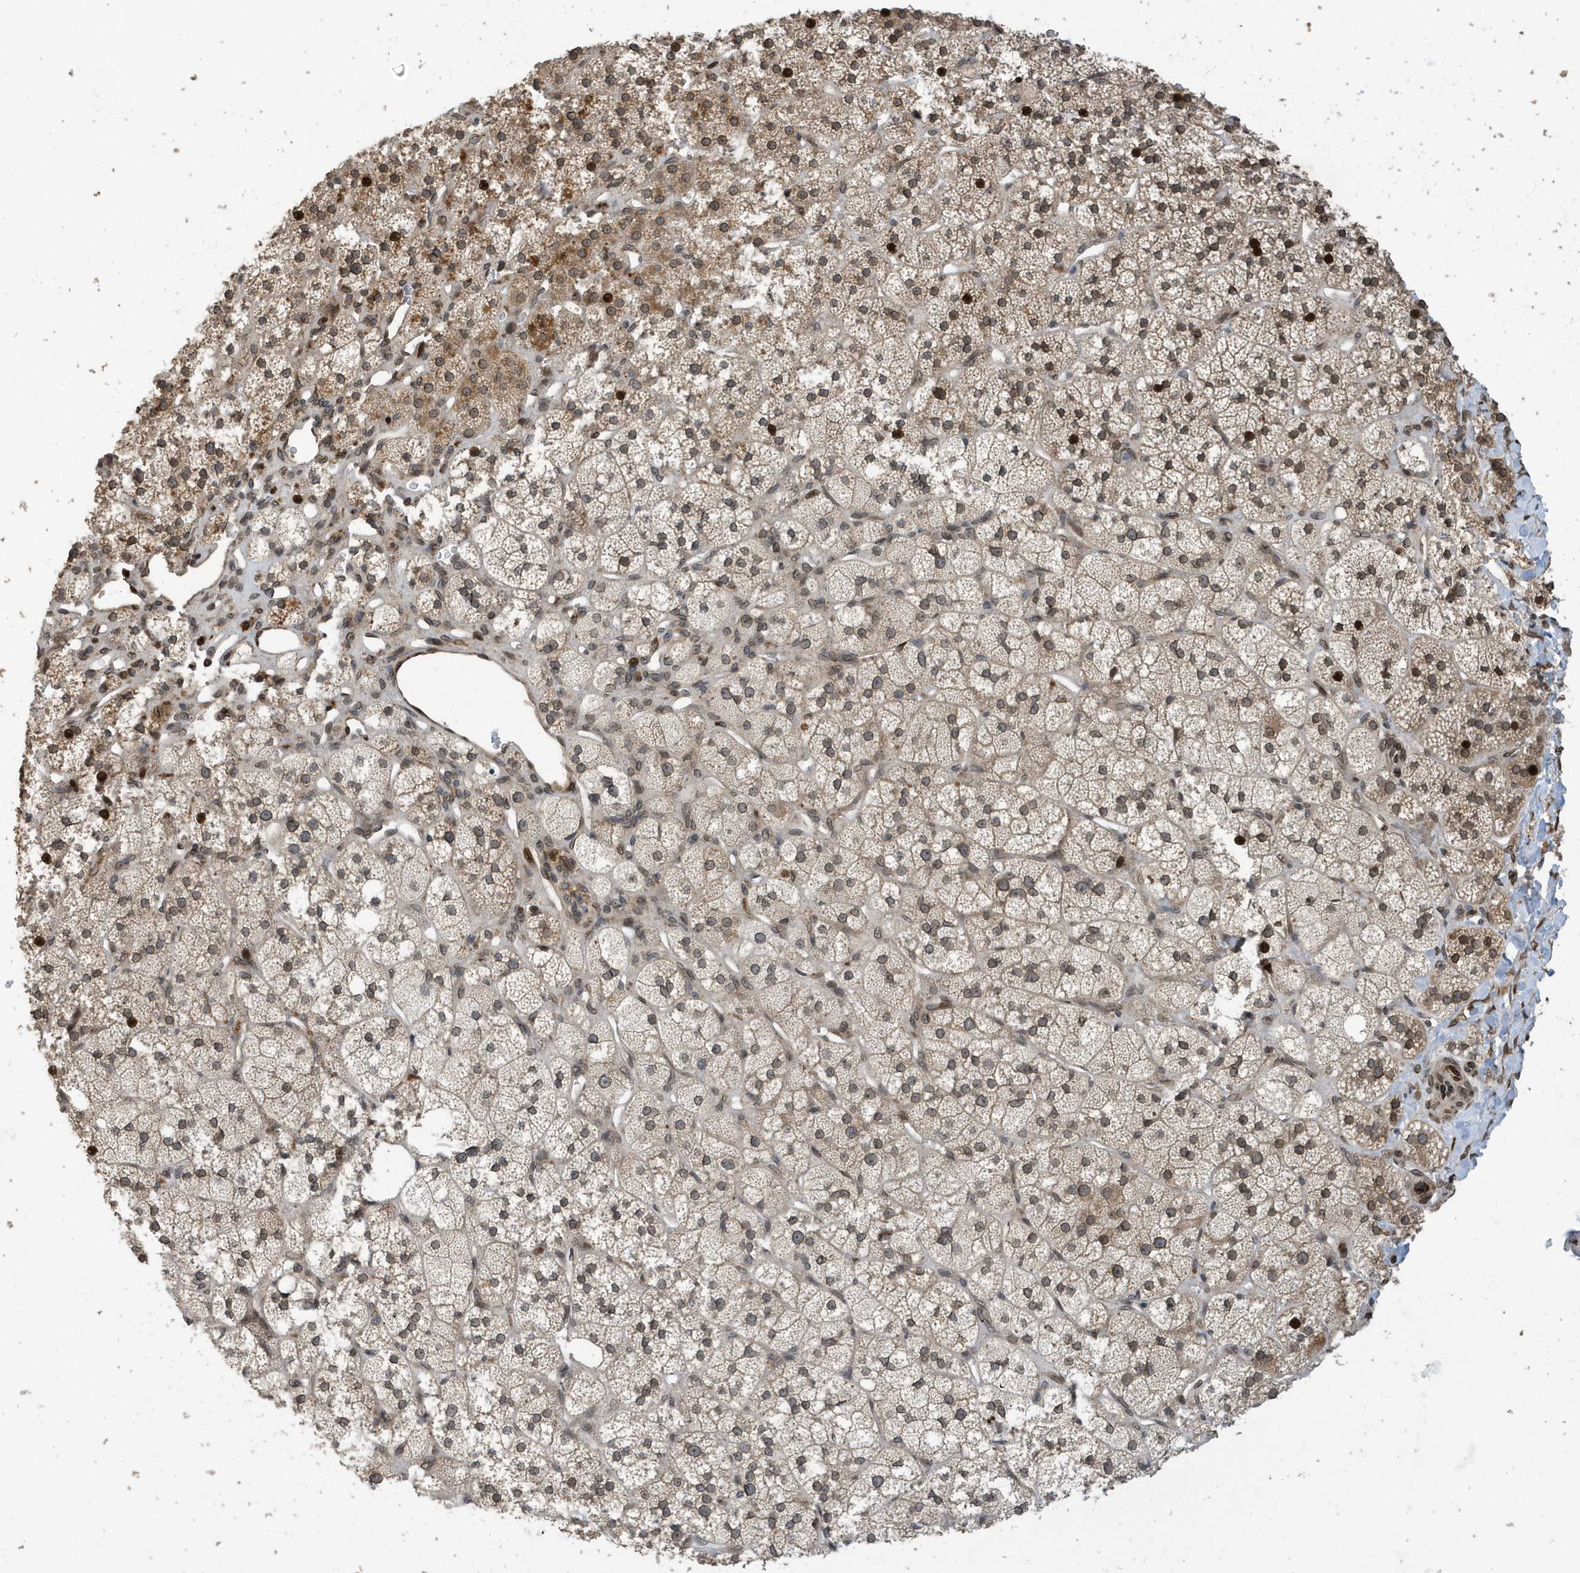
{"staining": {"intensity": "strong", "quantity": "25%-75%", "location": "cytoplasmic/membranous,nuclear"}, "tissue": "adrenal gland", "cell_type": "Glandular cells", "image_type": "normal", "snomed": [{"axis": "morphology", "description": "Normal tissue, NOS"}, {"axis": "topography", "description": "Adrenal gland"}], "caption": "Immunohistochemical staining of unremarkable human adrenal gland exhibits strong cytoplasmic/membranous,nuclear protein expression in about 25%-75% of glandular cells. The protein of interest is shown in brown color, while the nuclei are stained blue.", "gene": "DUSP18", "patient": {"sex": "male", "age": 61}}